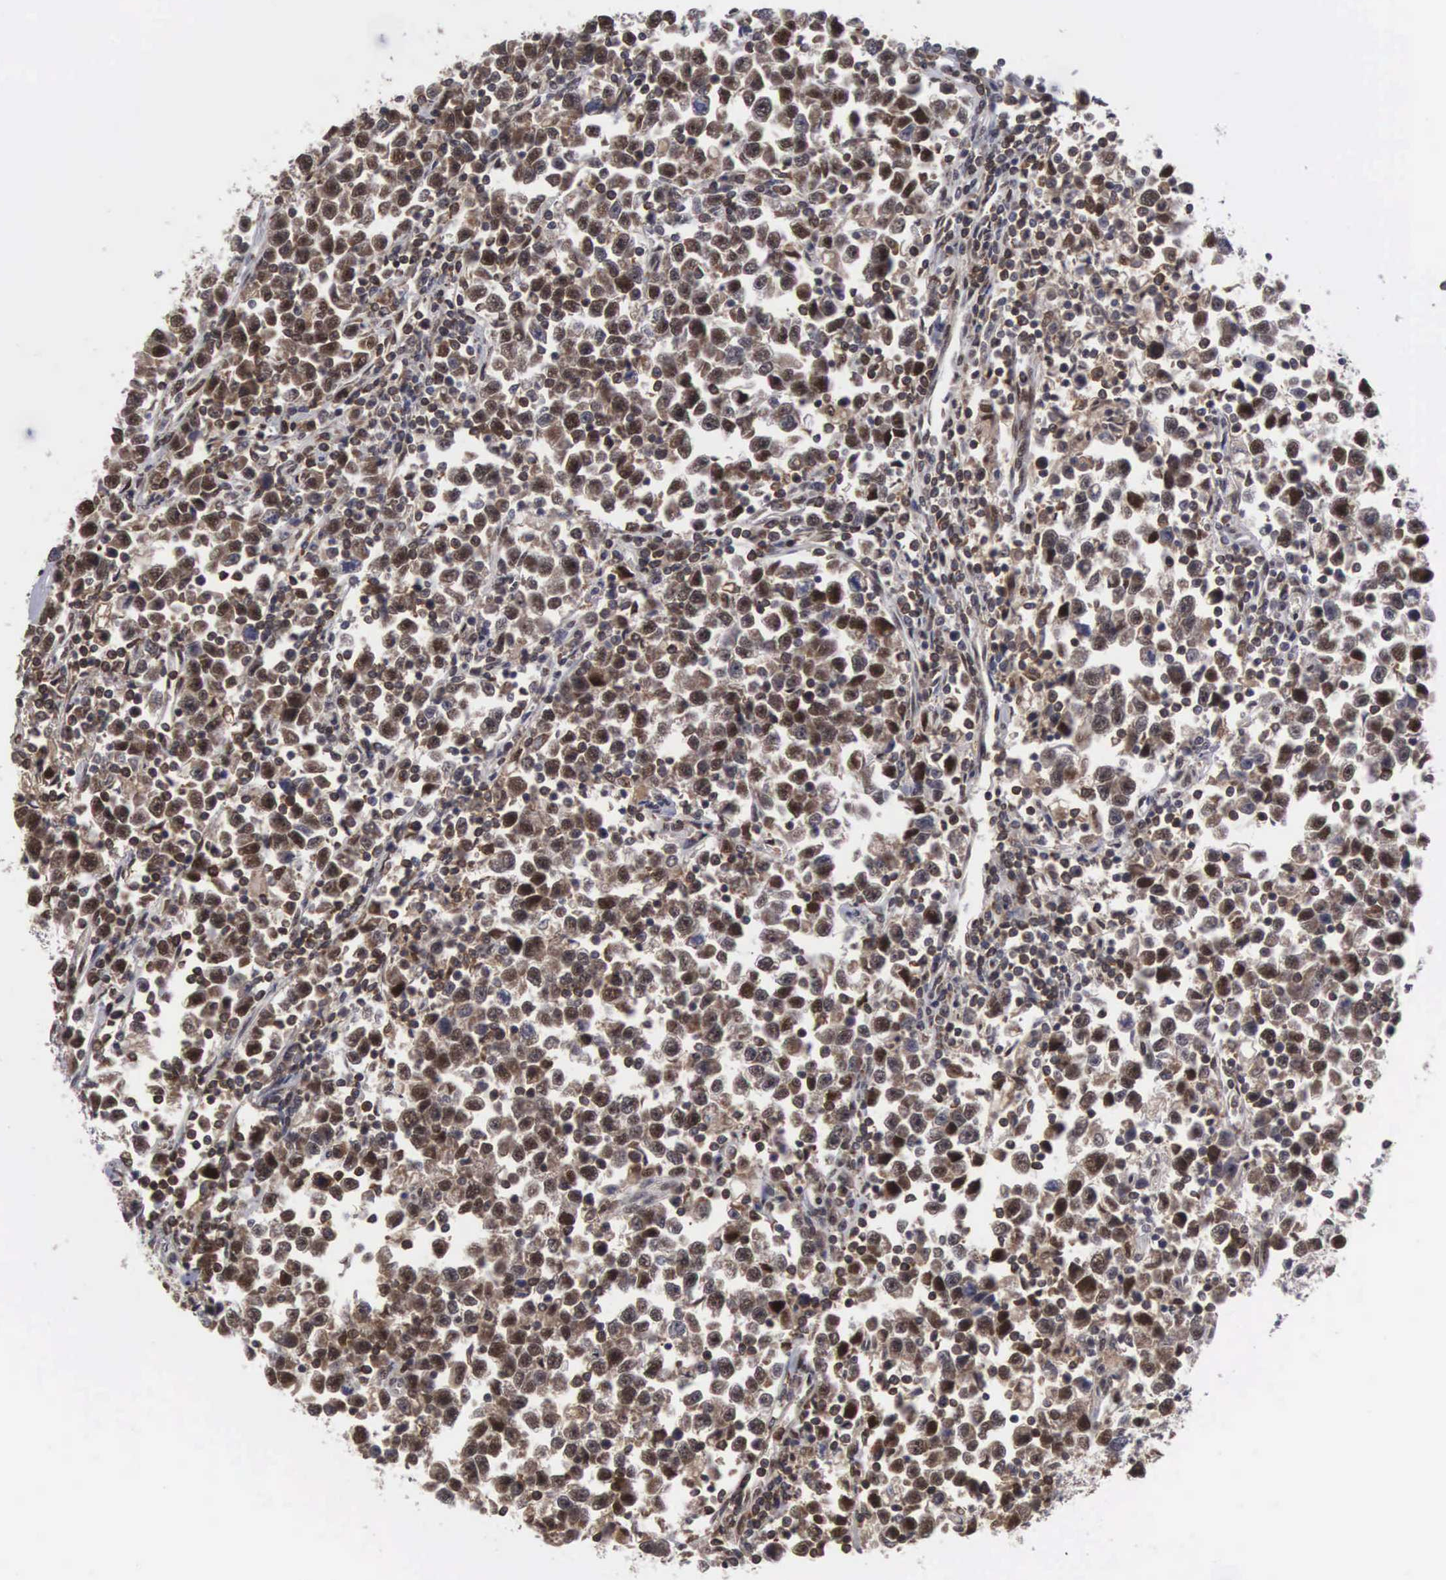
{"staining": {"intensity": "moderate", "quantity": ">75%", "location": "nuclear"}, "tissue": "testis cancer", "cell_type": "Tumor cells", "image_type": "cancer", "snomed": [{"axis": "morphology", "description": "Seminoma, NOS"}, {"axis": "topography", "description": "Testis"}], "caption": "Testis cancer stained with DAB immunohistochemistry (IHC) shows medium levels of moderate nuclear expression in approximately >75% of tumor cells.", "gene": "TRMT5", "patient": {"sex": "male", "age": 43}}